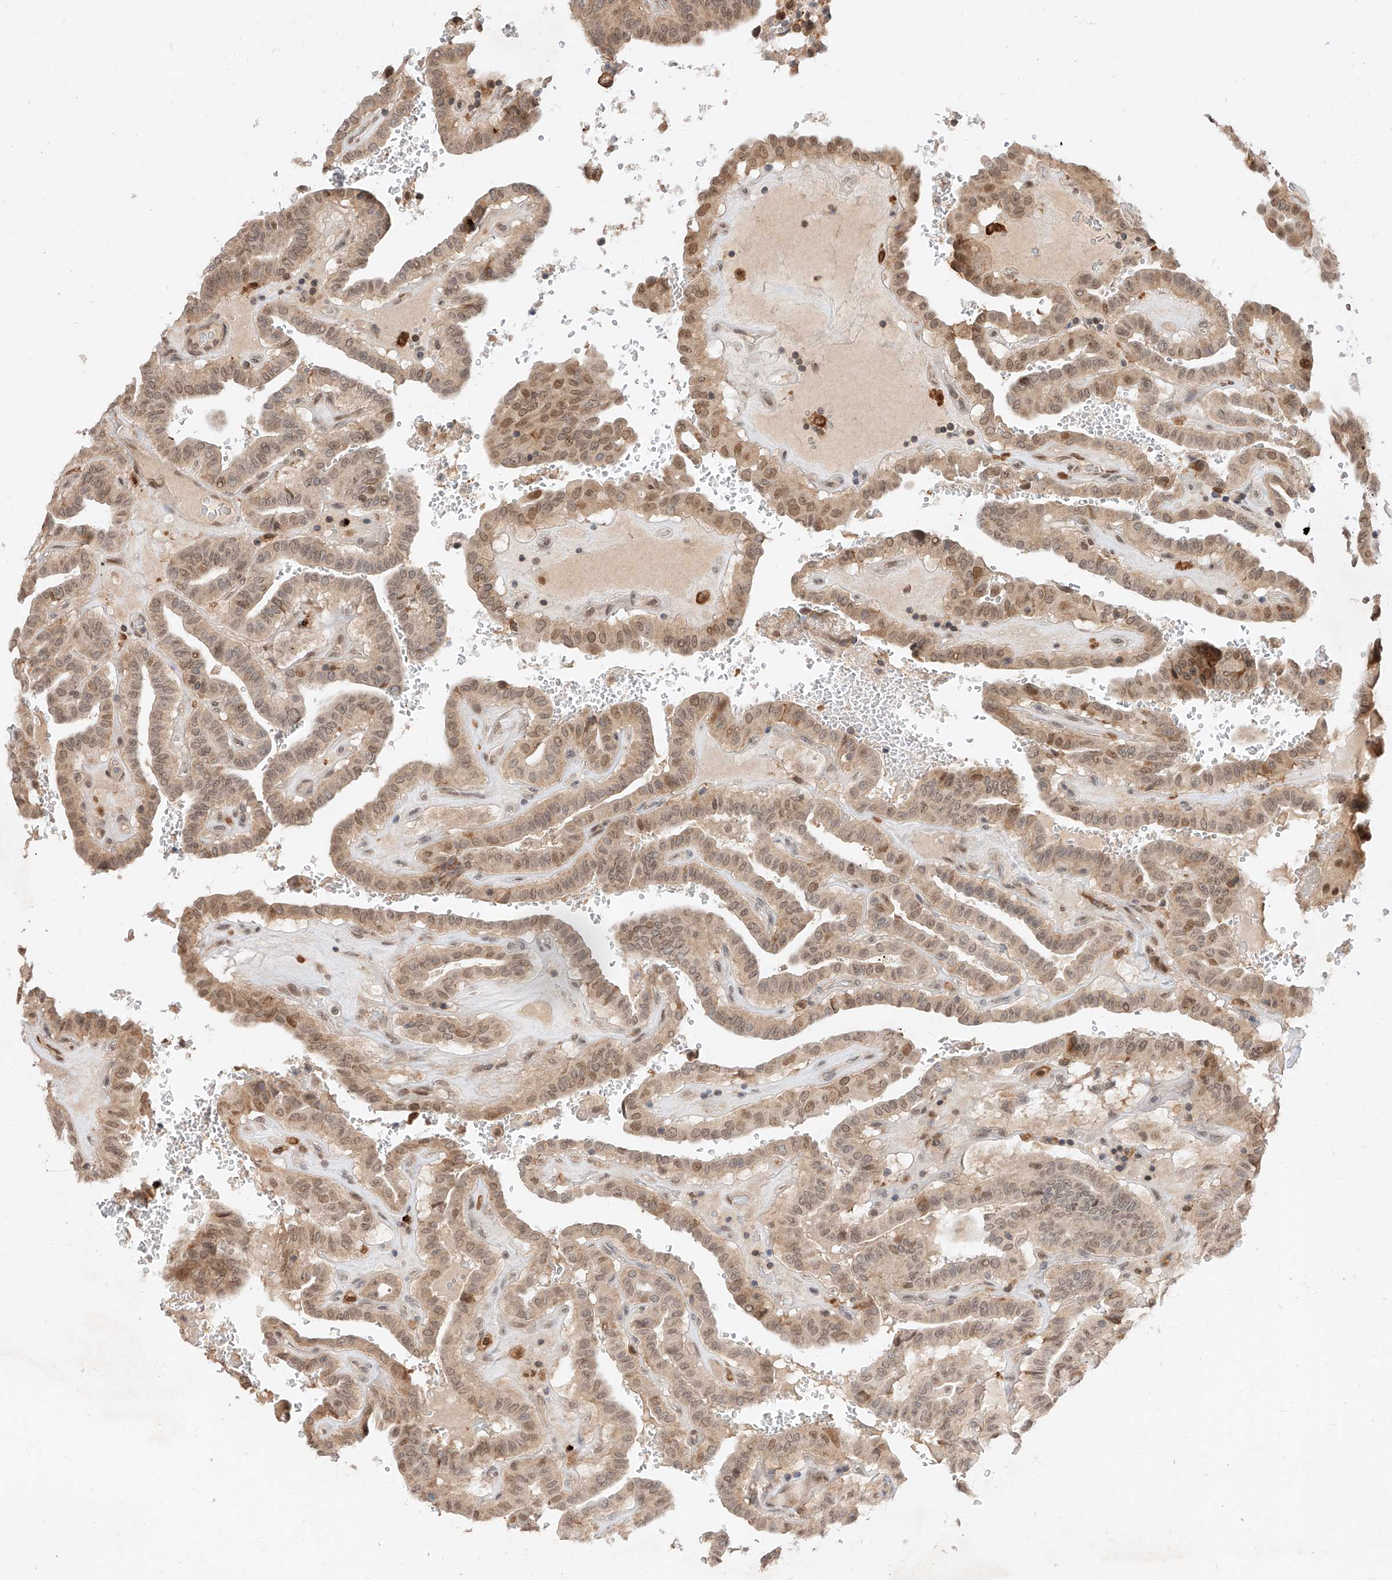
{"staining": {"intensity": "moderate", "quantity": ">75%", "location": "cytoplasmic/membranous,nuclear"}, "tissue": "thyroid cancer", "cell_type": "Tumor cells", "image_type": "cancer", "snomed": [{"axis": "morphology", "description": "Papillary adenocarcinoma, NOS"}, {"axis": "topography", "description": "Thyroid gland"}], "caption": "A histopathology image of thyroid cancer stained for a protein demonstrates moderate cytoplasmic/membranous and nuclear brown staining in tumor cells.", "gene": "DIRAS3", "patient": {"sex": "male", "age": 77}}